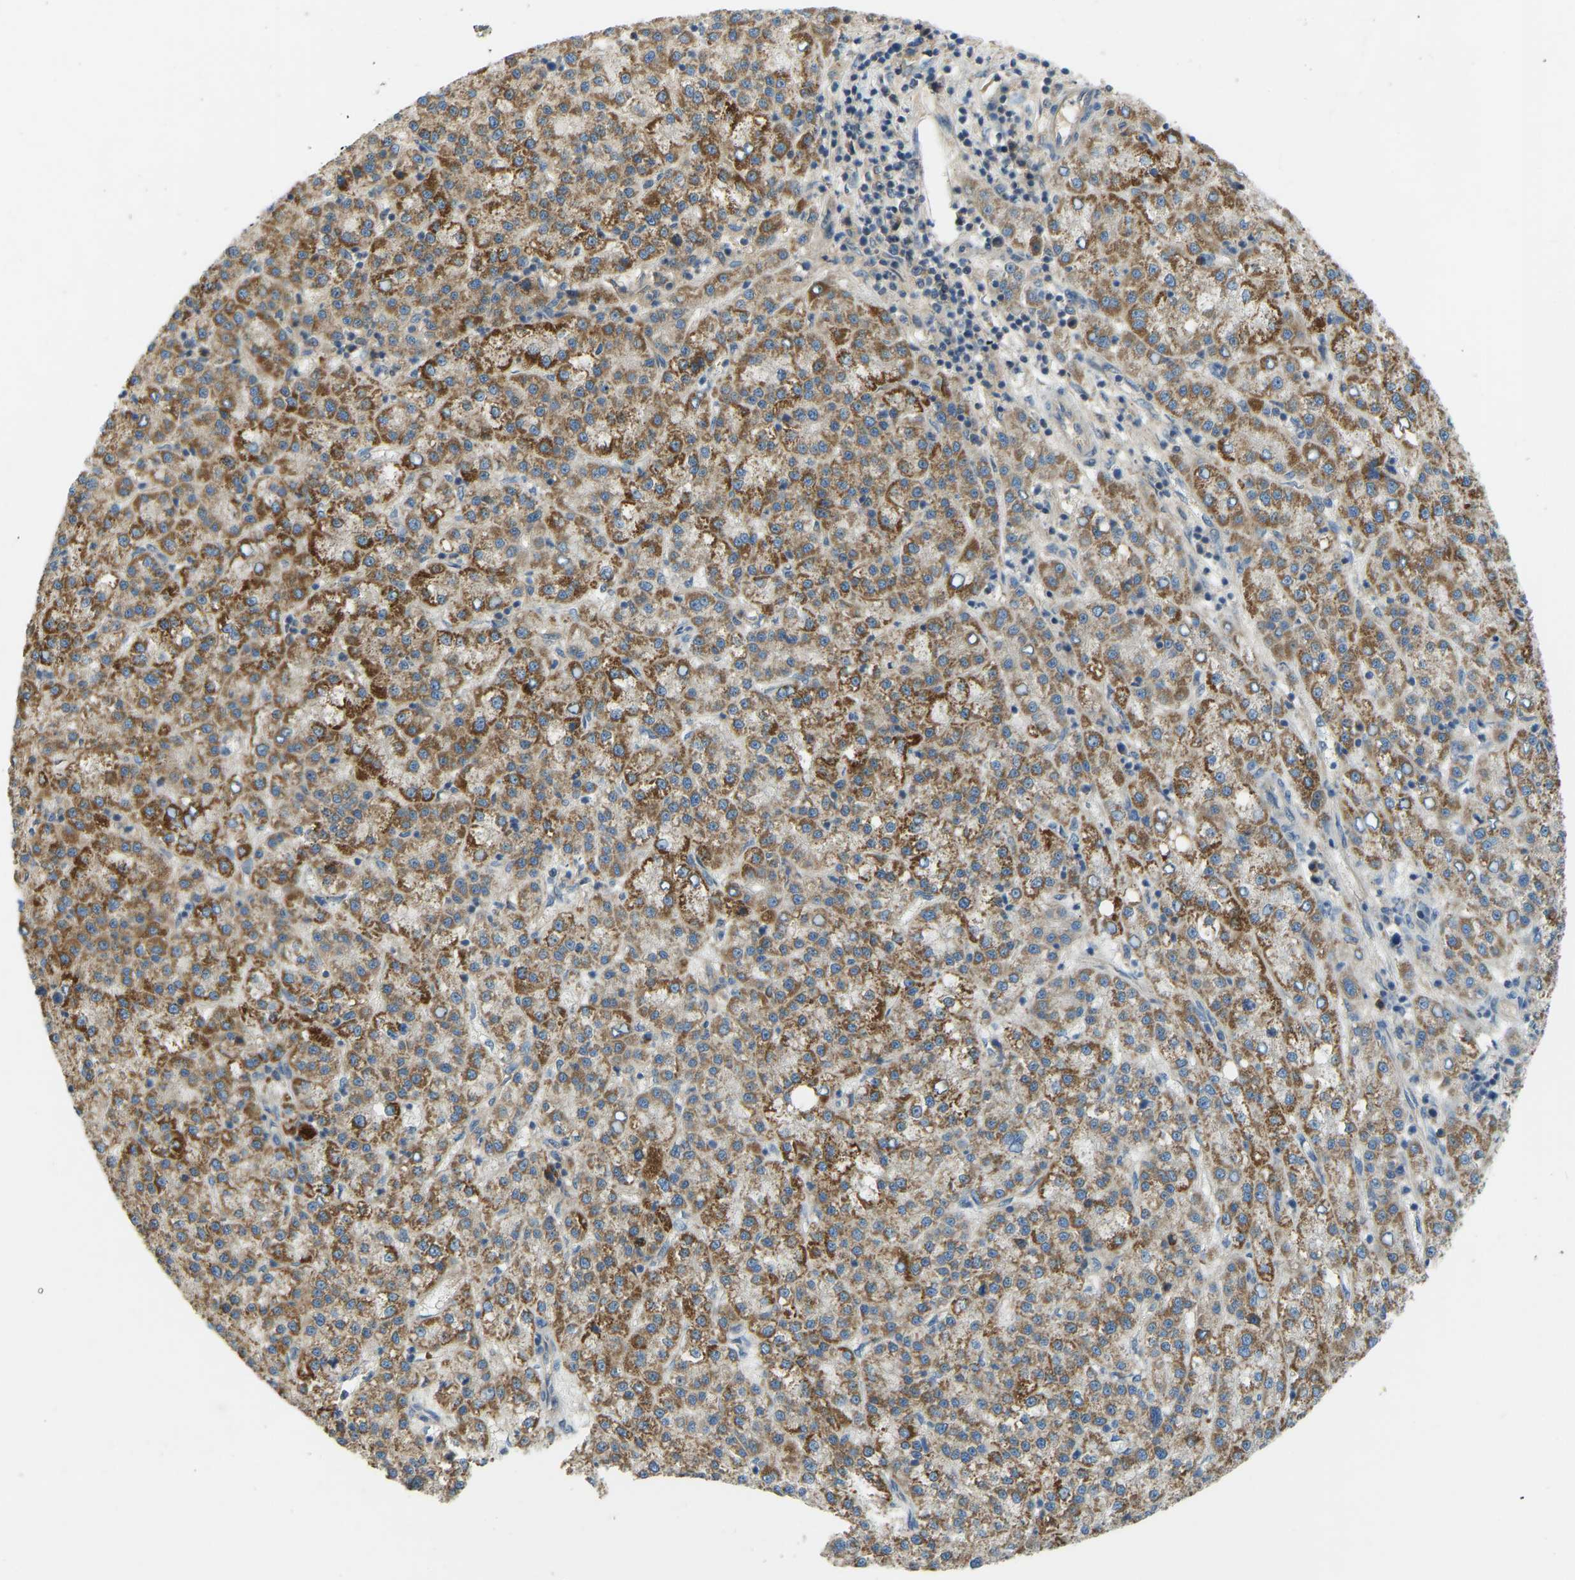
{"staining": {"intensity": "moderate", "quantity": ">75%", "location": "cytoplasmic/membranous"}, "tissue": "liver cancer", "cell_type": "Tumor cells", "image_type": "cancer", "snomed": [{"axis": "morphology", "description": "Carcinoma, Hepatocellular, NOS"}, {"axis": "topography", "description": "Liver"}], "caption": "A photomicrograph of human liver hepatocellular carcinoma stained for a protein reveals moderate cytoplasmic/membranous brown staining in tumor cells.", "gene": "ZNF71", "patient": {"sex": "female", "age": 58}}